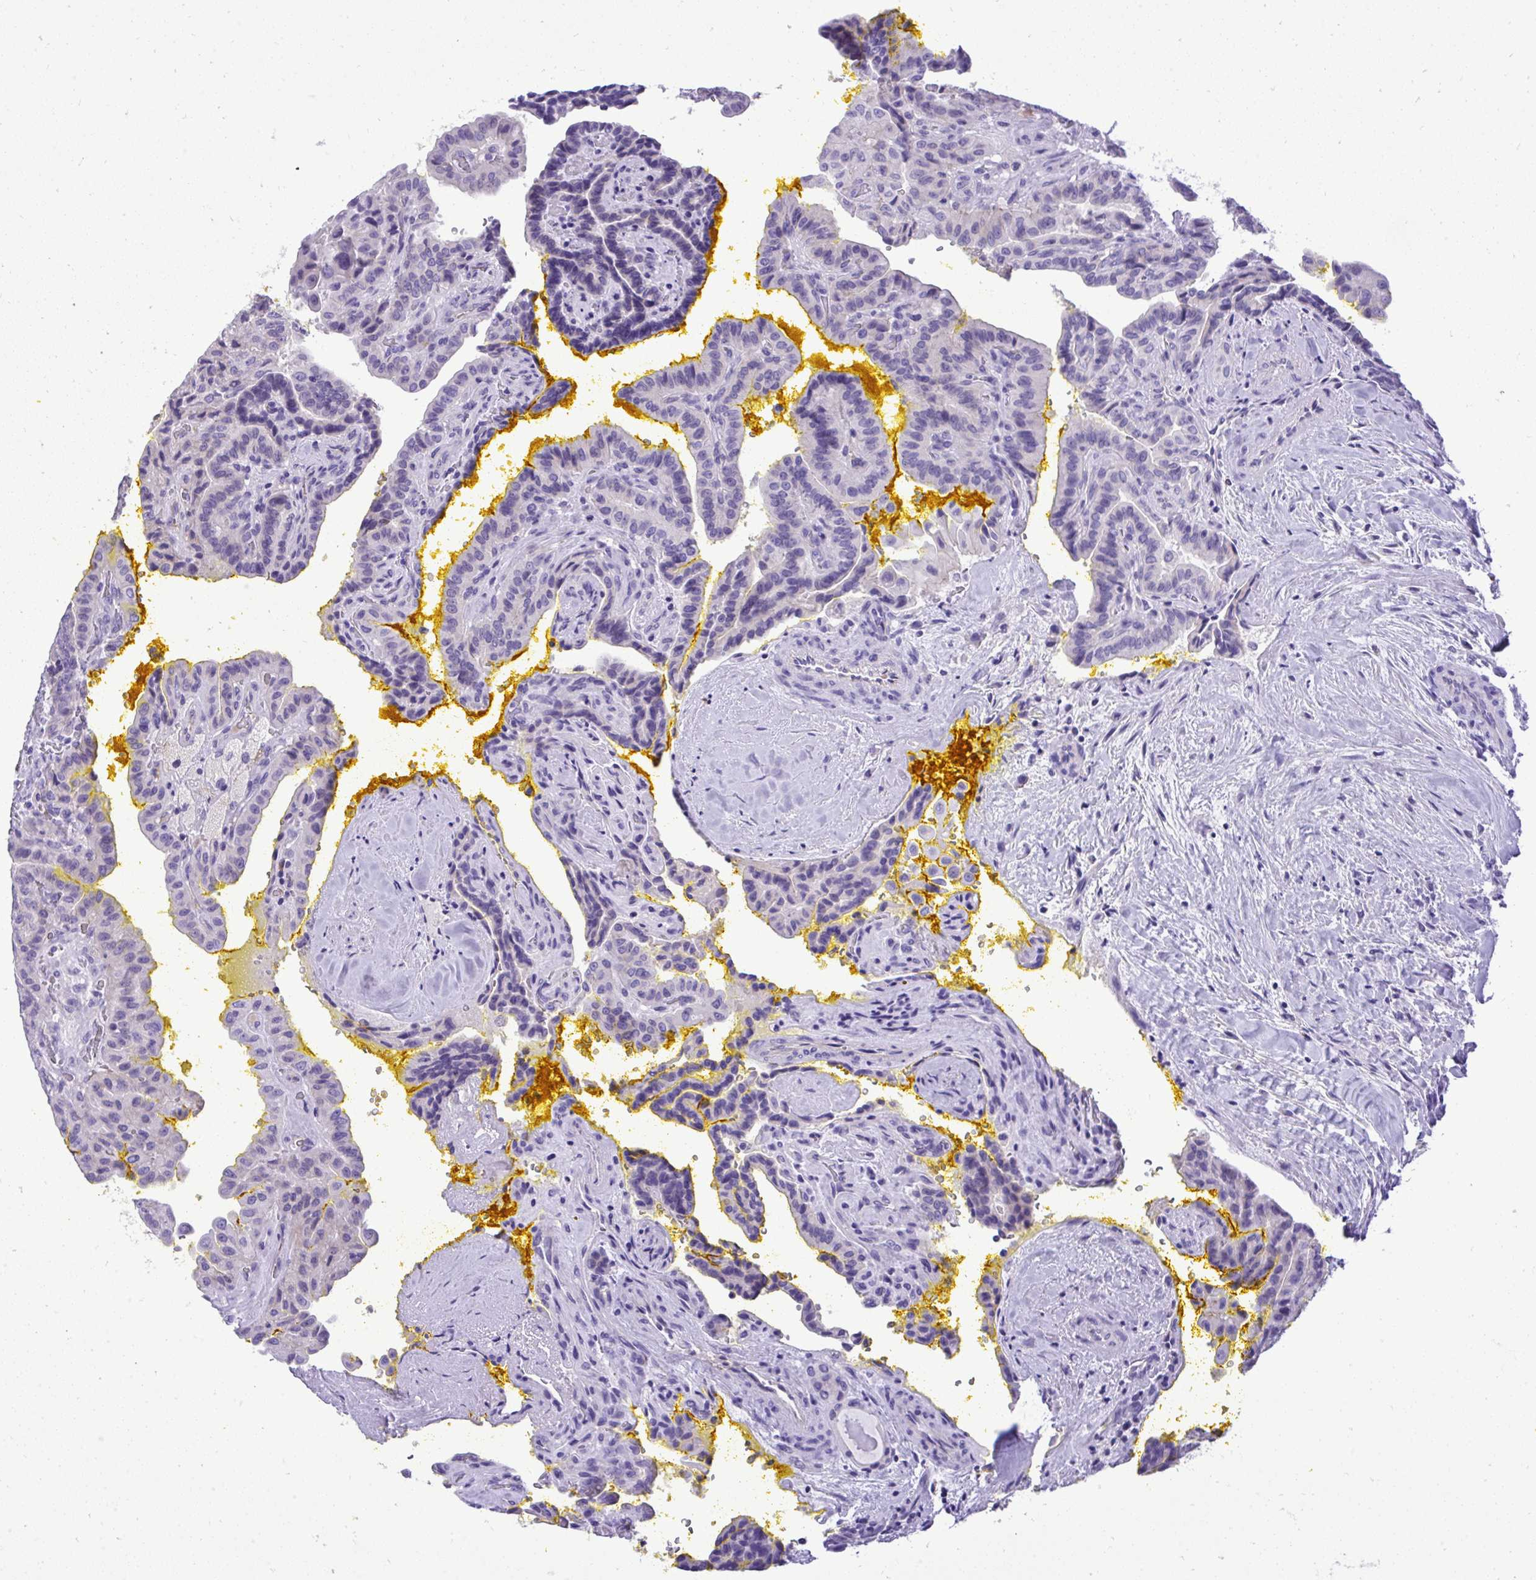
{"staining": {"intensity": "negative", "quantity": "none", "location": "none"}, "tissue": "thyroid cancer", "cell_type": "Tumor cells", "image_type": "cancer", "snomed": [{"axis": "morphology", "description": "Papillary adenocarcinoma, NOS"}, {"axis": "topography", "description": "Thyroid gland"}], "caption": "DAB (3,3'-diaminobenzidine) immunohistochemical staining of human thyroid cancer shows no significant expression in tumor cells.", "gene": "ST6GALNAC3", "patient": {"sex": "male", "age": 87}}